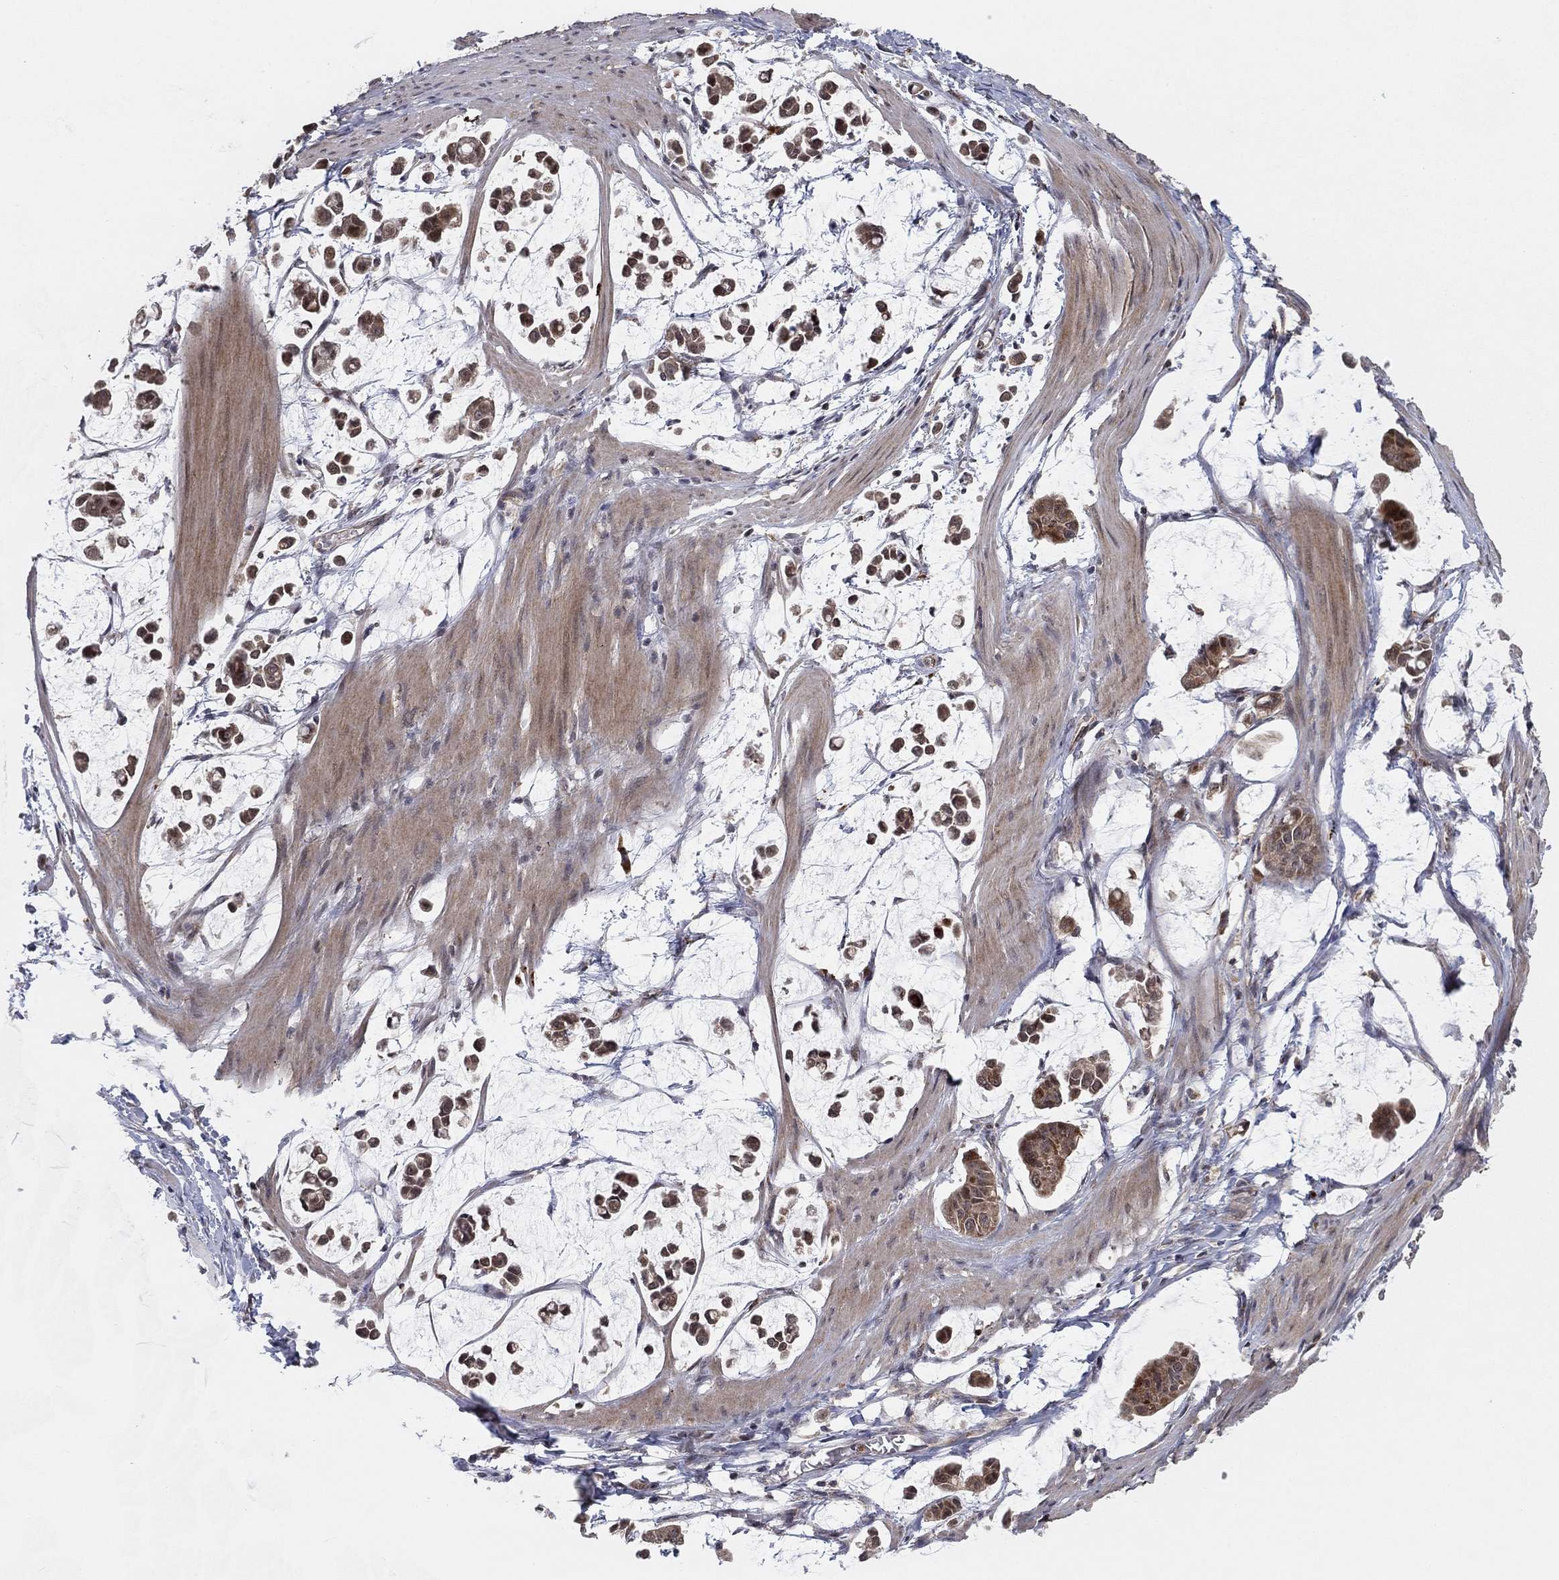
{"staining": {"intensity": "moderate", "quantity": ">75%", "location": "cytoplasmic/membranous"}, "tissue": "stomach cancer", "cell_type": "Tumor cells", "image_type": "cancer", "snomed": [{"axis": "morphology", "description": "Adenocarcinoma, NOS"}, {"axis": "topography", "description": "Stomach"}], "caption": "Approximately >75% of tumor cells in human adenocarcinoma (stomach) demonstrate moderate cytoplasmic/membranous protein expression as visualized by brown immunohistochemical staining.", "gene": "ZNF395", "patient": {"sex": "male", "age": 82}}